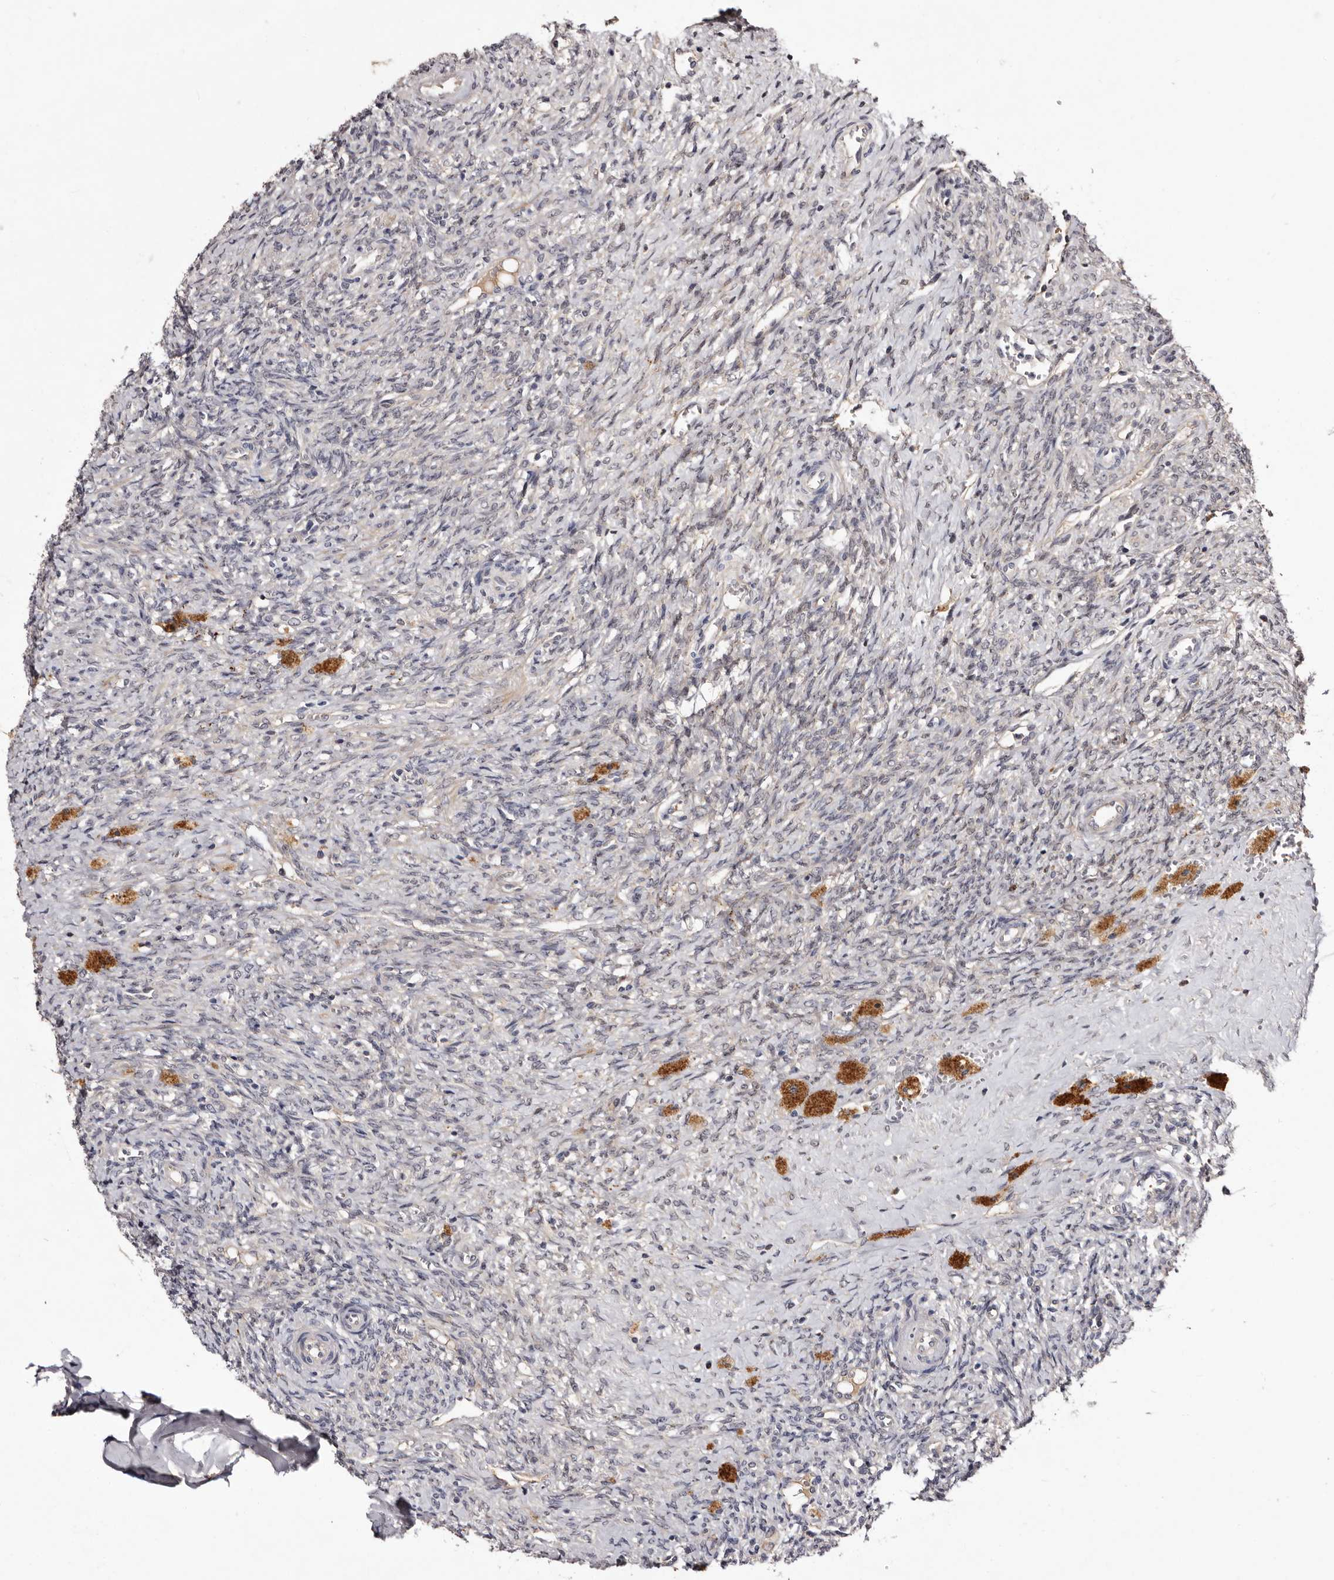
{"staining": {"intensity": "moderate", "quantity": ">75%", "location": "cytoplasmic/membranous"}, "tissue": "ovary", "cell_type": "Follicle cells", "image_type": "normal", "snomed": [{"axis": "morphology", "description": "Normal tissue, NOS"}, {"axis": "topography", "description": "Ovary"}], "caption": "Immunohistochemical staining of benign ovary reveals medium levels of moderate cytoplasmic/membranous staining in approximately >75% of follicle cells.", "gene": "LANCL2", "patient": {"sex": "female", "age": 41}}